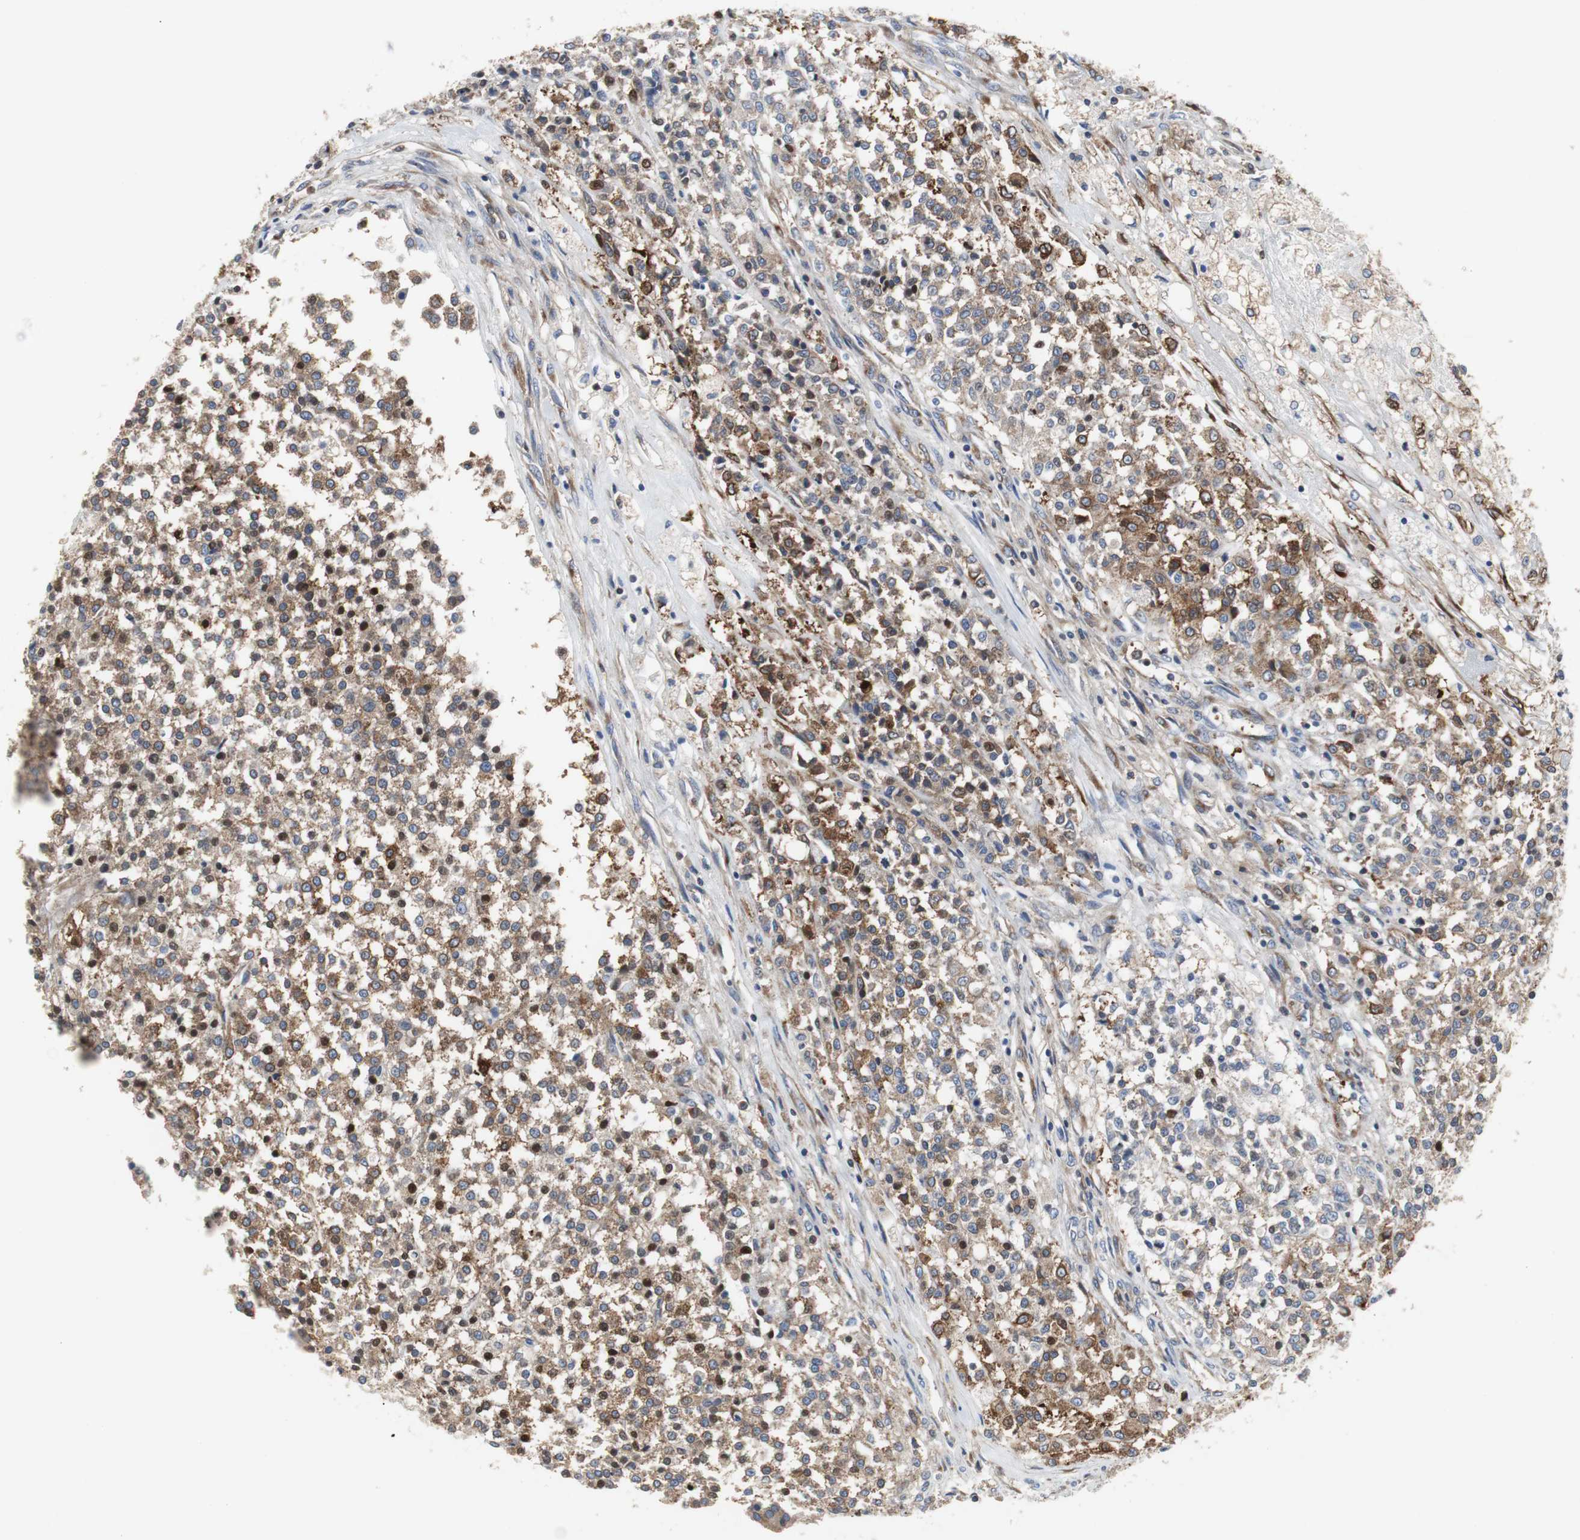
{"staining": {"intensity": "moderate", "quantity": ">75%", "location": "cytoplasmic/membranous"}, "tissue": "testis cancer", "cell_type": "Tumor cells", "image_type": "cancer", "snomed": [{"axis": "morphology", "description": "Seminoma, NOS"}, {"axis": "topography", "description": "Testis"}], "caption": "Protein staining by immunohistochemistry demonstrates moderate cytoplasmic/membranous positivity in approximately >75% of tumor cells in seminoma (testis).", "gene": "GYS1", "patient": {"sex": "male", "age": 59}}